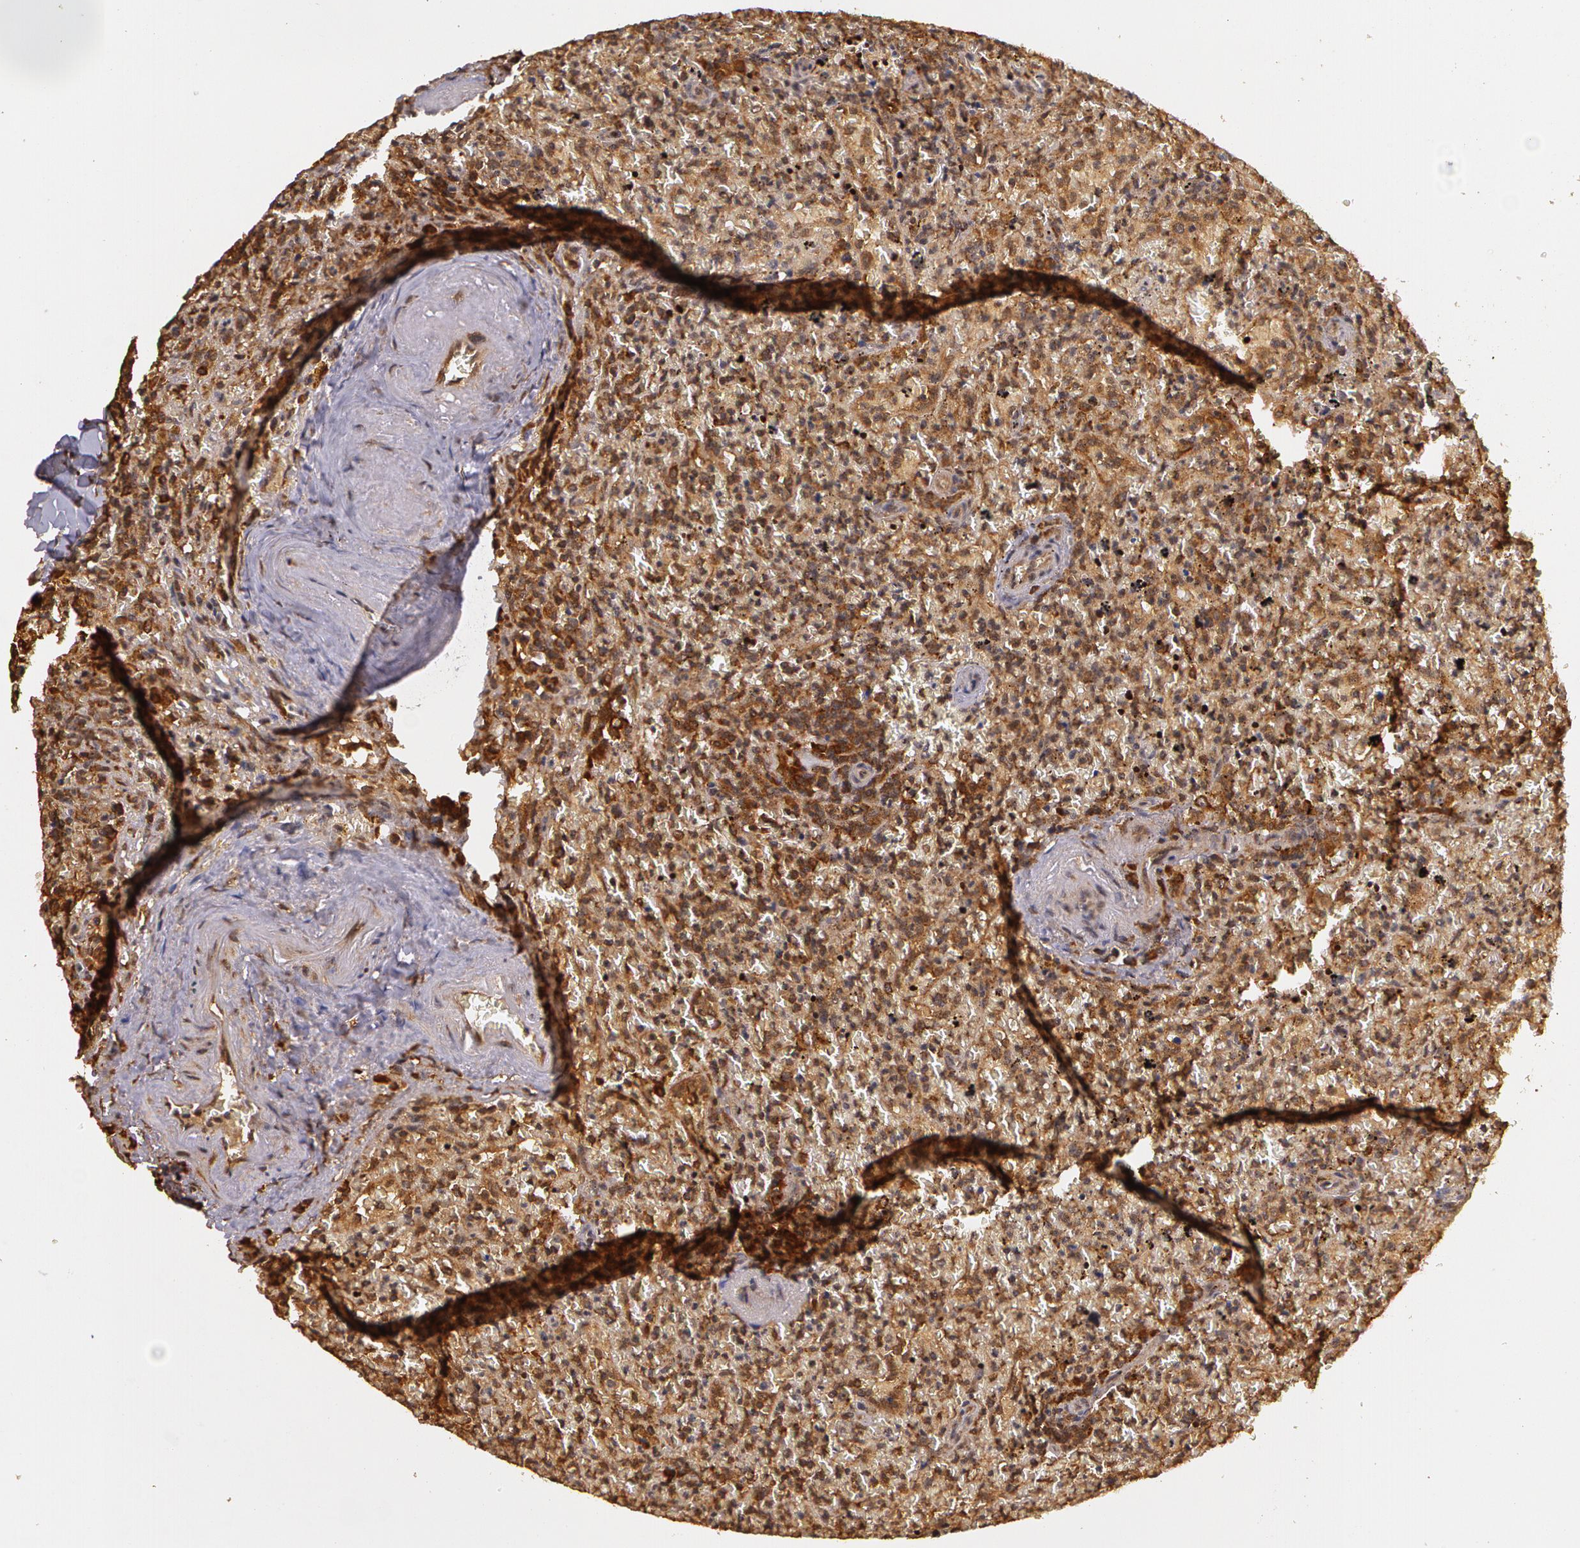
{"staining": {"intensity": "strong", "quantity": ">75%", "location": "cytoplasmic/membranous"}, "tissue": "lymphoma", "cell_type": "Tumor cells", "image_type": "cancer", "snomed": [{"axis": "morphology", "description": "Malignant lymphoma, non-Hodgkin's type, High grade"}, {"axis": "topography", "description": "Spleen"}, {"axis": "topography", "description": "Lymph node"}], "caption": "Malignant lymphoma, non-Hodgkin's type (high-grade) tissue shows strong cytoplasmic/membranous staining in about >75% of tumor cells, visualized by immunohistochemistry.", "gene": "ASCC2", "patient": {"sex": "female", "age": 70}}